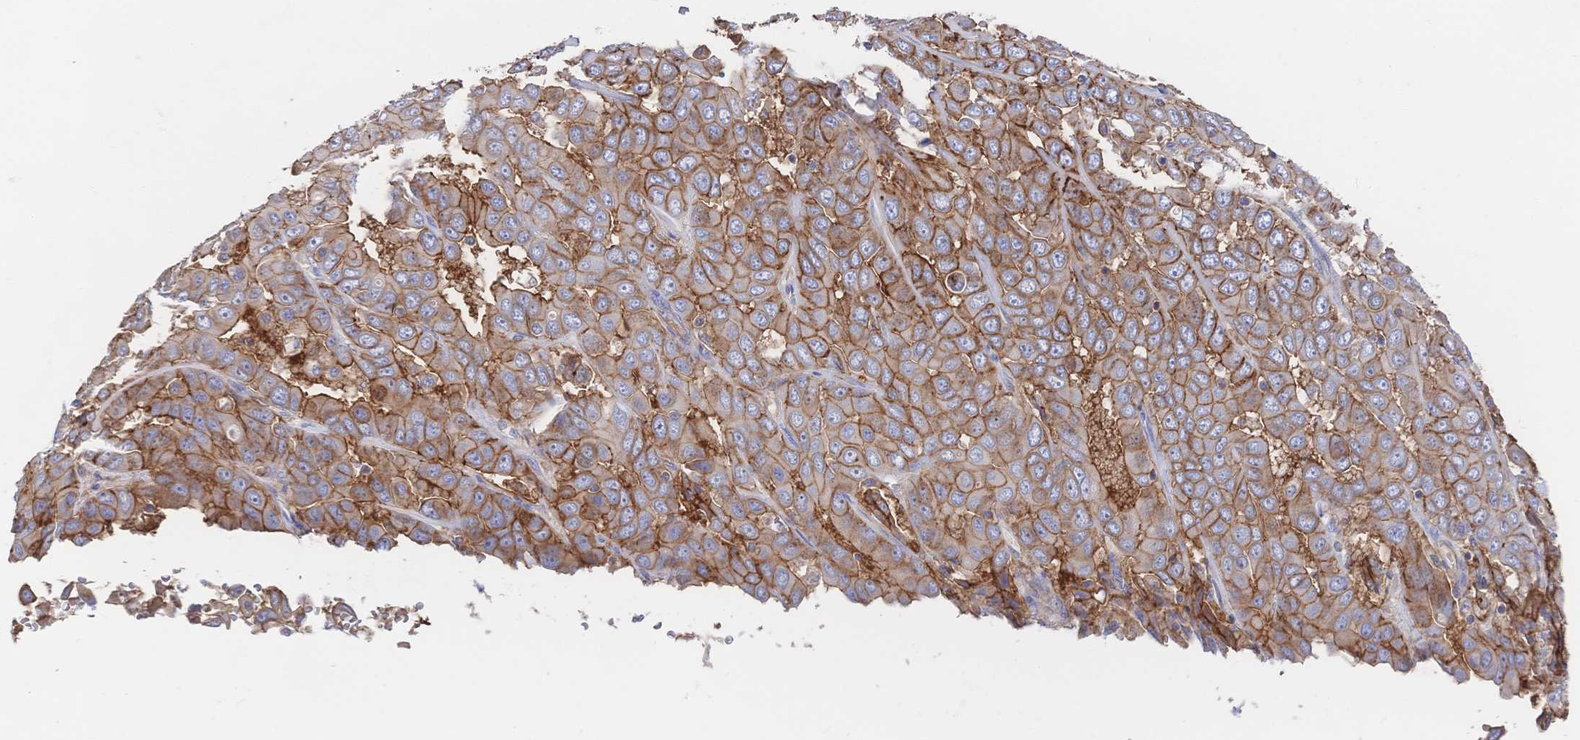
{"staining": {"intensity": "moderate", "quantity": ">75%", "location": "cytoplasmic/membranous"}, "tissue": "liver cancer", "cell_type": "Tumor cells", "image_type": "cancer", "snomed": [{"axis": "morphology", "description": "Cholangiocarcinoma"}, {"axis": "topography", "description": "Liver"}], "caption": "Protein staining of liver cancer tissue exhibits moderate cytoplasmic/membranous staining in about >75% of tumor cells. The staining was performed using DAB (3,3'-diaminobenzidine), with brown indicating positive protein expression. Nuclei are stained blue with hematoxylin.", "gene": "F11R", "patient": {"sex": "female", "age": 52}}